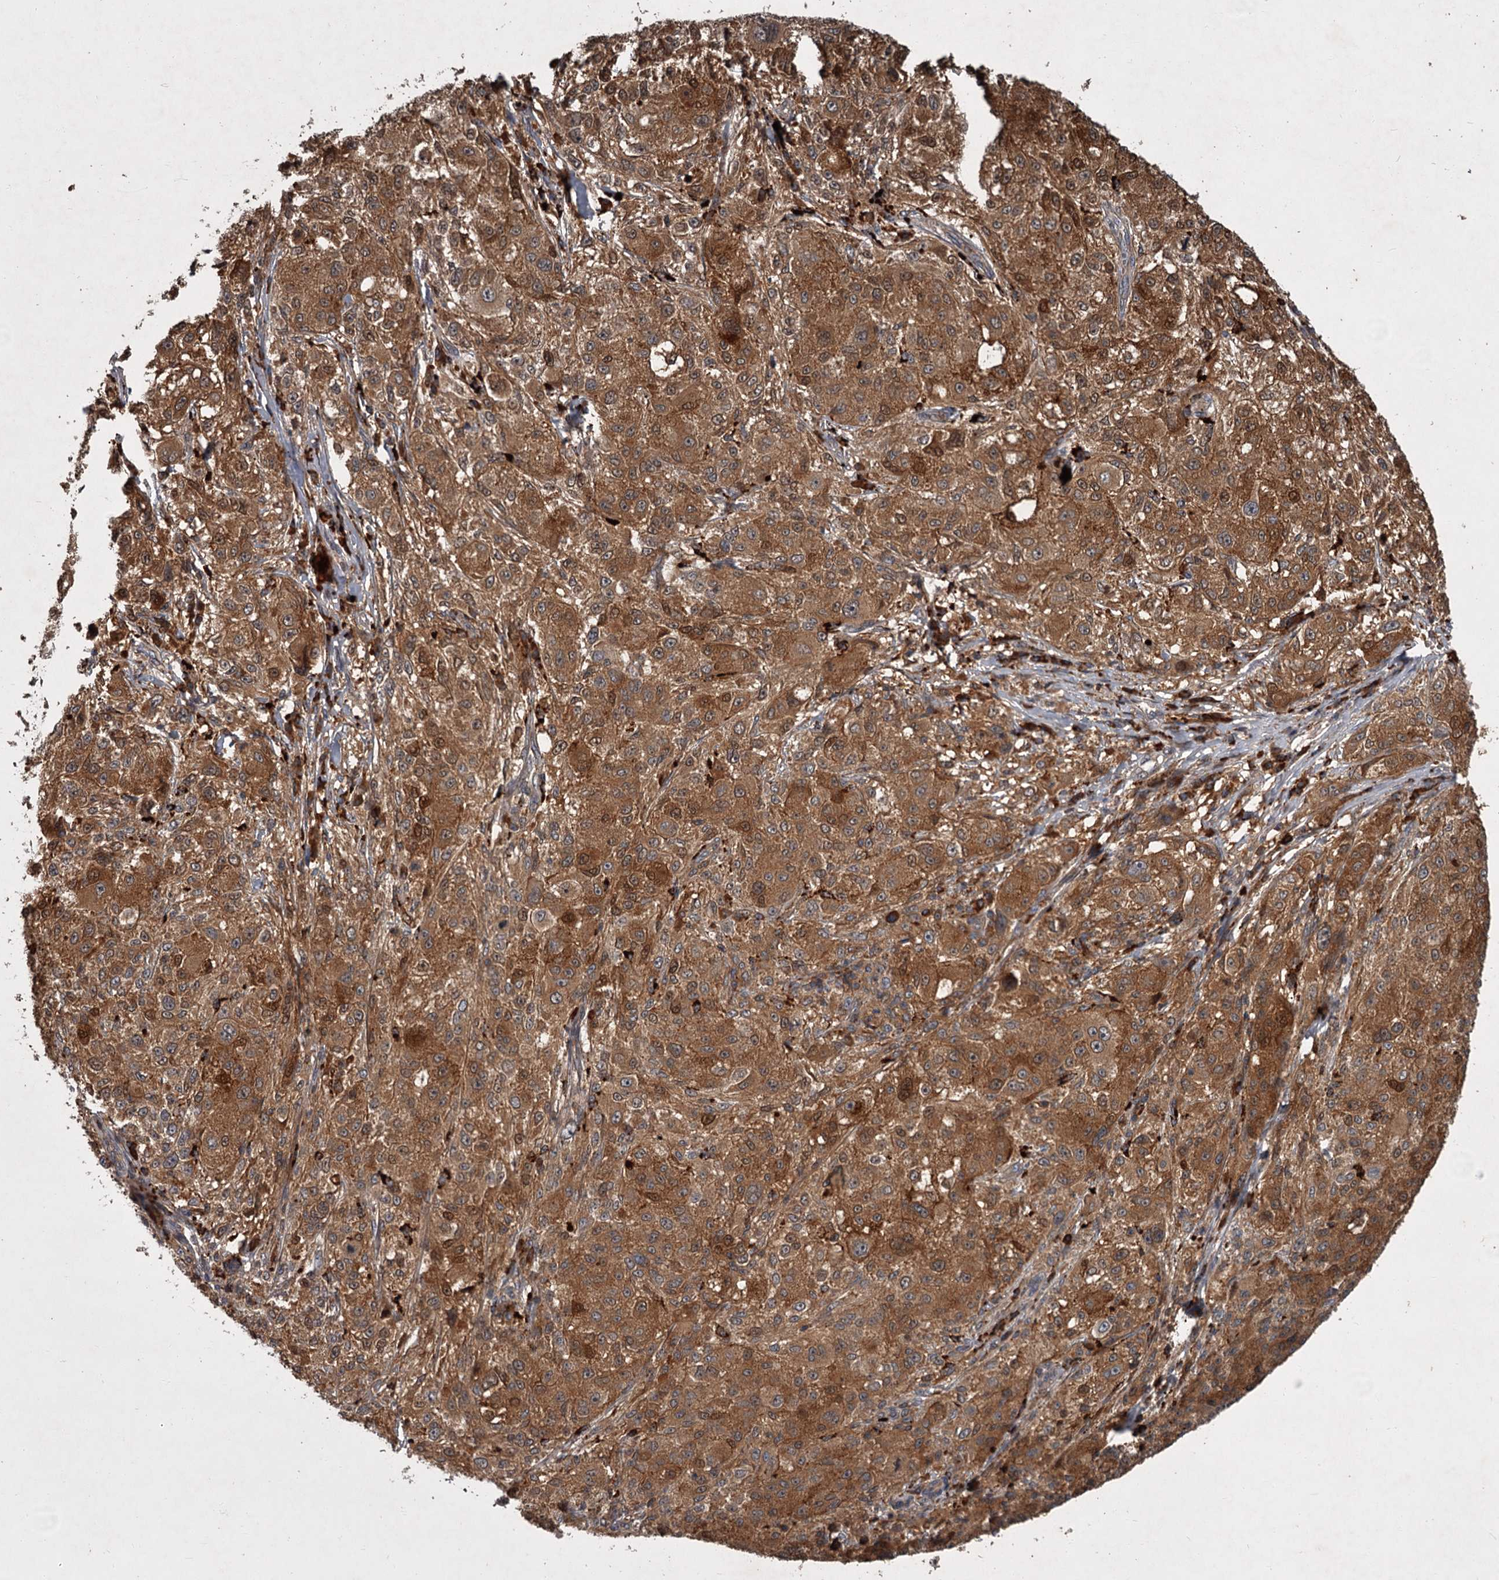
{"staining": {"intensity": "moderate", "quantity": ">75%", "location": "cytoplasmic/membranous"}, "tissue": "melanoma", "cell_type": "Tumor cells", "image_type": "cancer", "snomed": [{"axis": "morphology", "description": "Necrosis, NOS"}, {"axis": "morphology", "description": "Malignant melanoma, NOS"}, {"axis": "topography", "description": "Skin"}], "caption": "Tumor cells demonstrate medium levels of moderate cytoplasmic/membranous expression in about >75% of cells in human malignant melanoma.", "gene": "UNC93B1", "patient": {"sex": "female", "age": 87}}